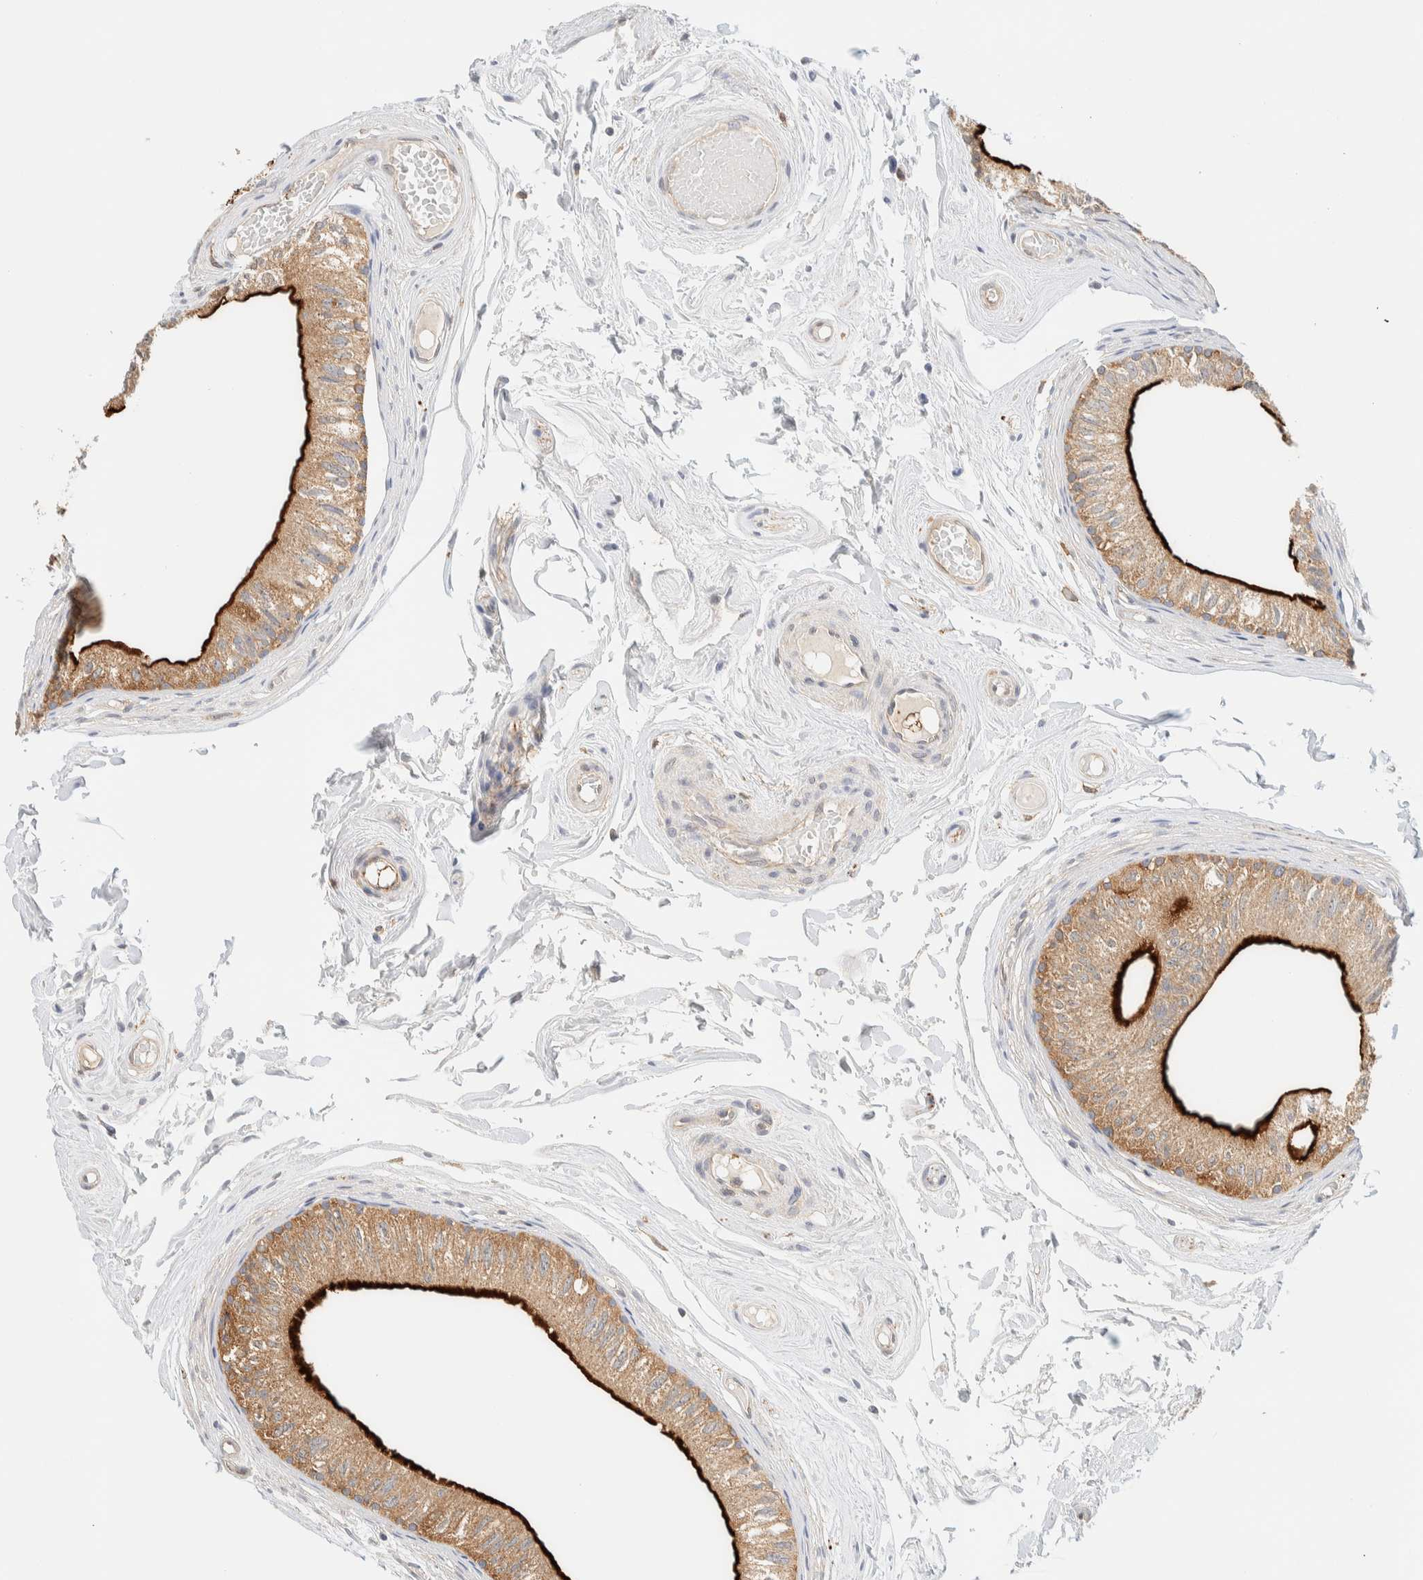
{"staining": {"intensity": "strong", "quantity": "25%-75%", "location": "cytoplasmic/membranous"}, "tissue": "epididymis", "cell_type": "Glandular cells", "image_type": "normal", "snomed": [{"axis": "morphology", "description": "Normal tissue, NOS"}, {"axis": "topography", "description": "Epididymis"}], "caption": "This is a histology image of immunohistochemistry staining of unremarkable epididymis, which shows strong expression in the cytoplasmic/membranous of glandular cells.", "gene": "TBC1D8B", "patient": {"sex": "male", "age": 79}}